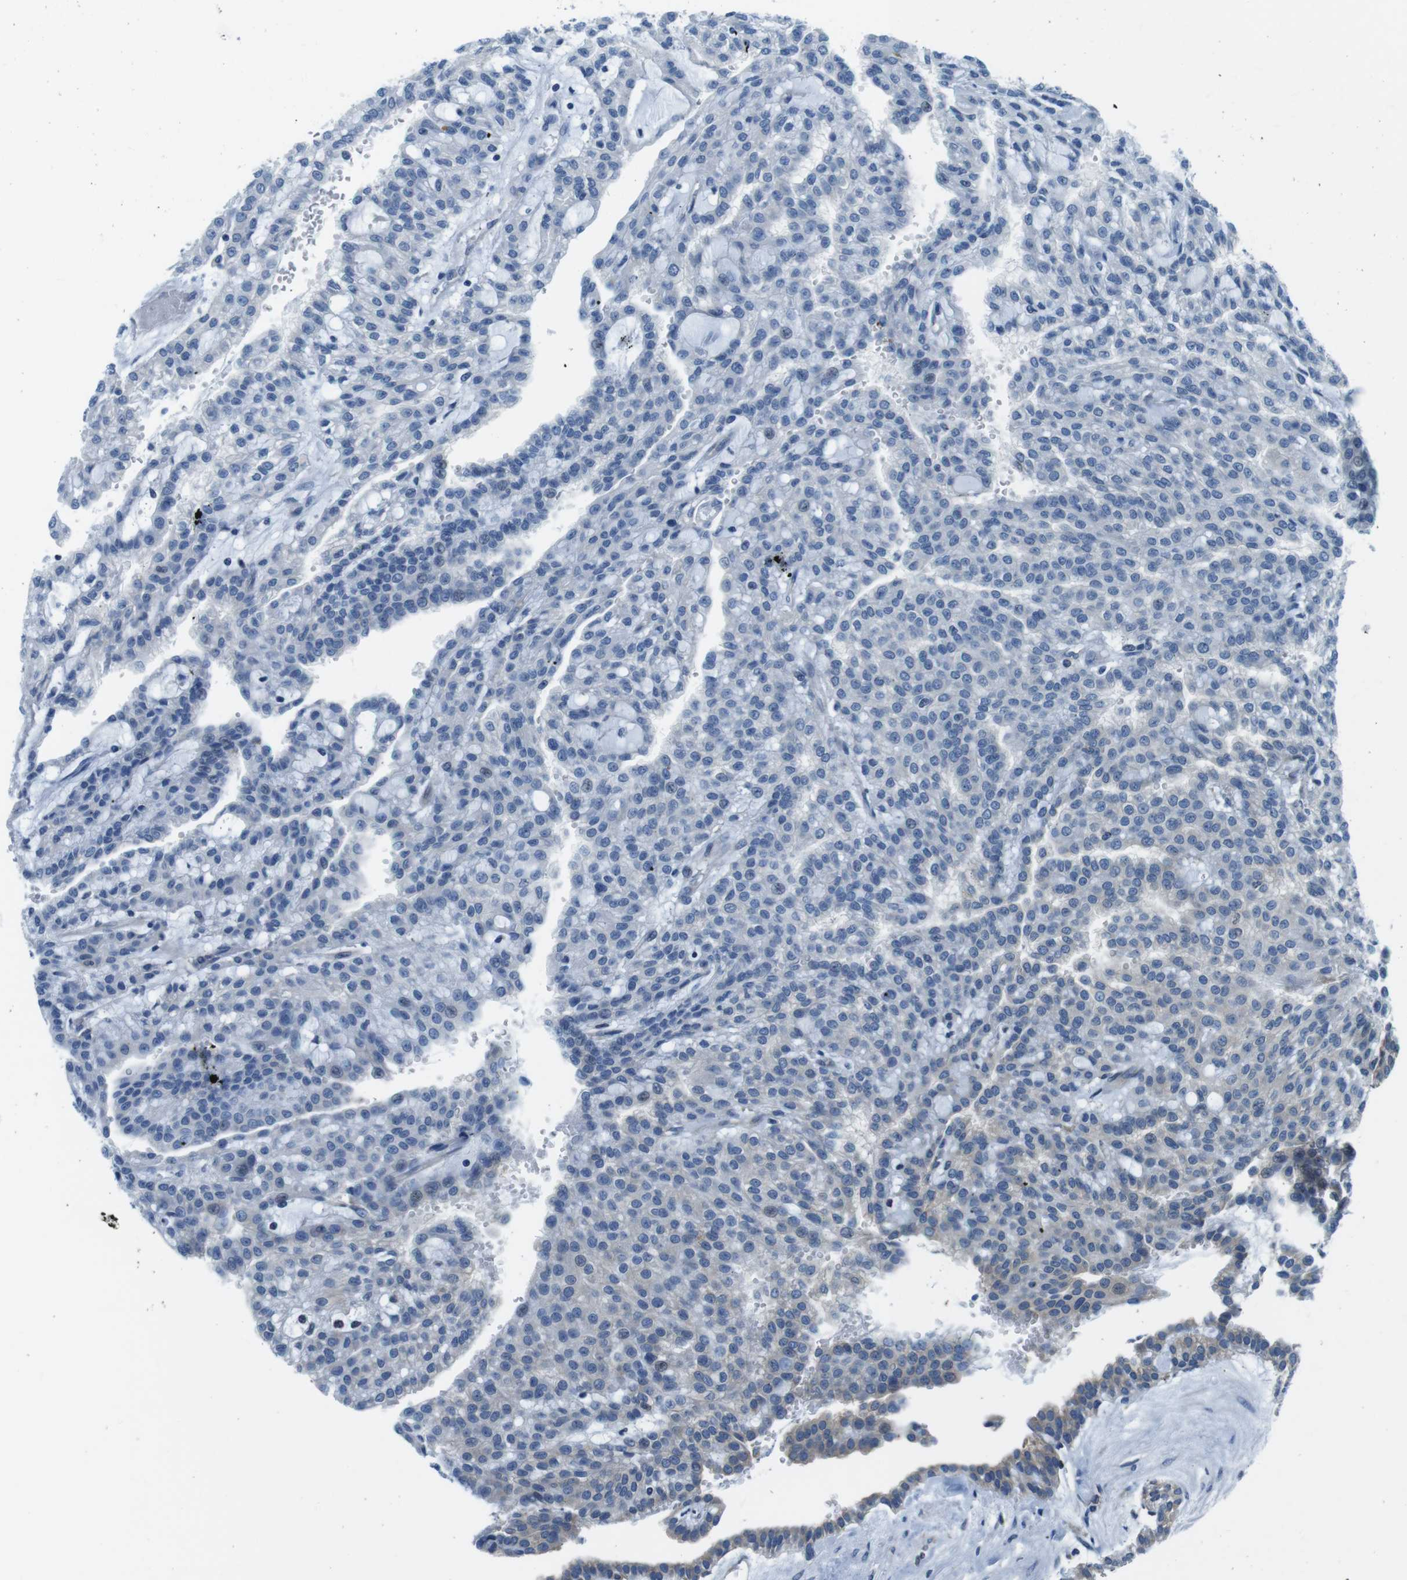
{"staining": {"intensity": "weak", "quantity": "<25%", "location": "cytoplasmic/membranous"}, "tissue": "renal cancer", "cell_type": "Tumor cells", "image_type": "cancer", "snomed": [{"axis": "morphology", "description": "Adenocarcinoma, NOS"}, {"axis": "topography", "description": "Kidney"}], "caption": "A histopathology image of human renal cancer is negative for staining in tumor cells.", "gene": "EIF2B5", "patient": {"sex": "male", "age": 63}}